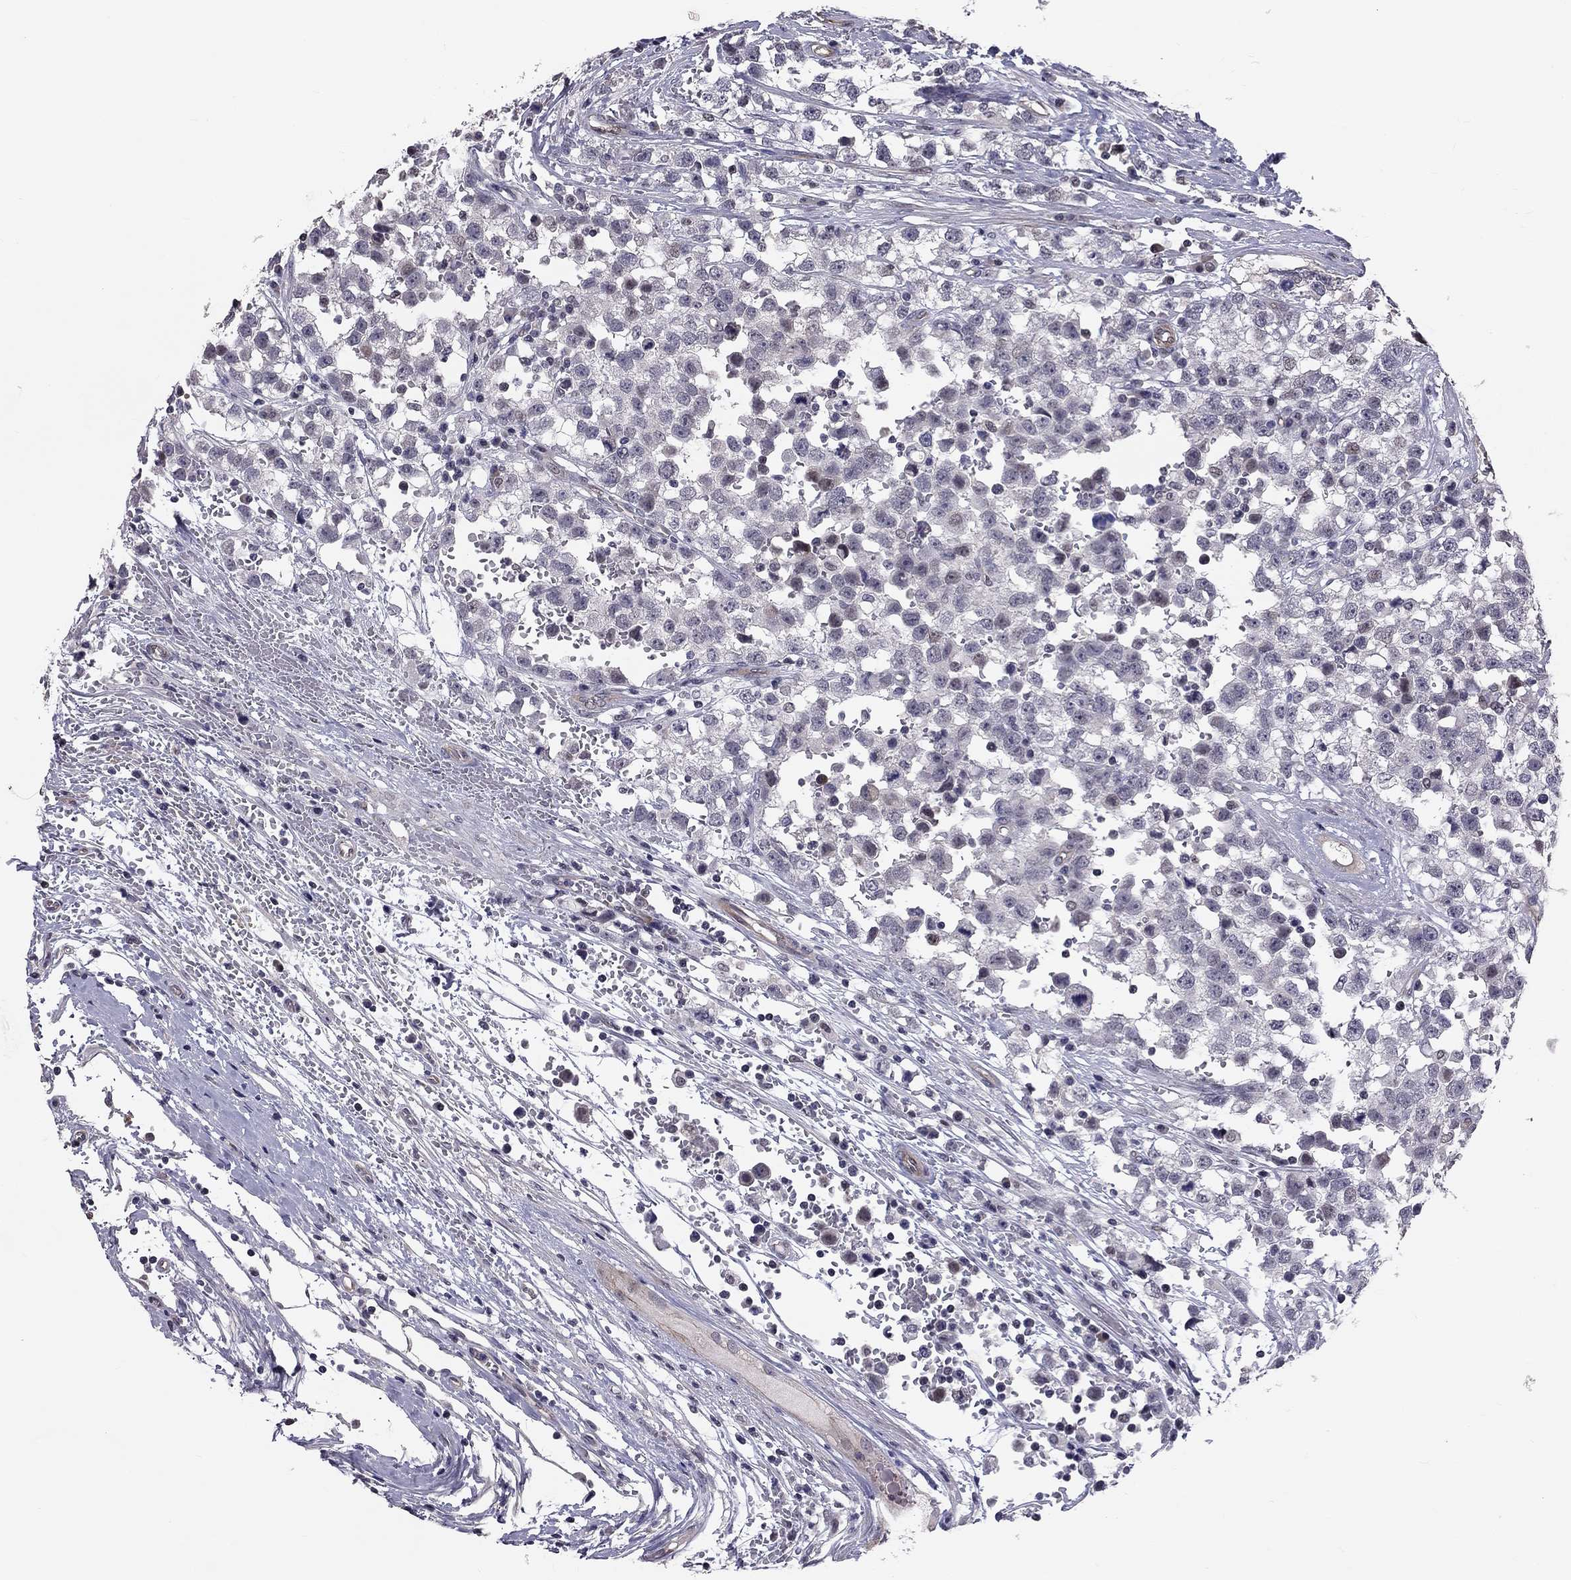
{"staining": {"intensity": "negative", "quantity": "none", "location": "none"}, "tissue": "testis cancer", "cell_type": "Tumor cells", "image_type": "cancer", "snomed": [{"axis": "morphology", "description": "Seminoma, NOS"}, {"axis": "topography", "description": "Testis"}], "caption": "DAB immunohistochemical staining of human testis cancer (seminoma) reveals no significant expression in tumor cells. Brightfield microscopy of immunohistochemistry (IHC) stained with DAB (3,3'-diaminobenzidine) (brown) and hematoxylin (blue), captured at high magnification.", "gene": "GJB4", "patient": {"sex": "male", "age": 34}}